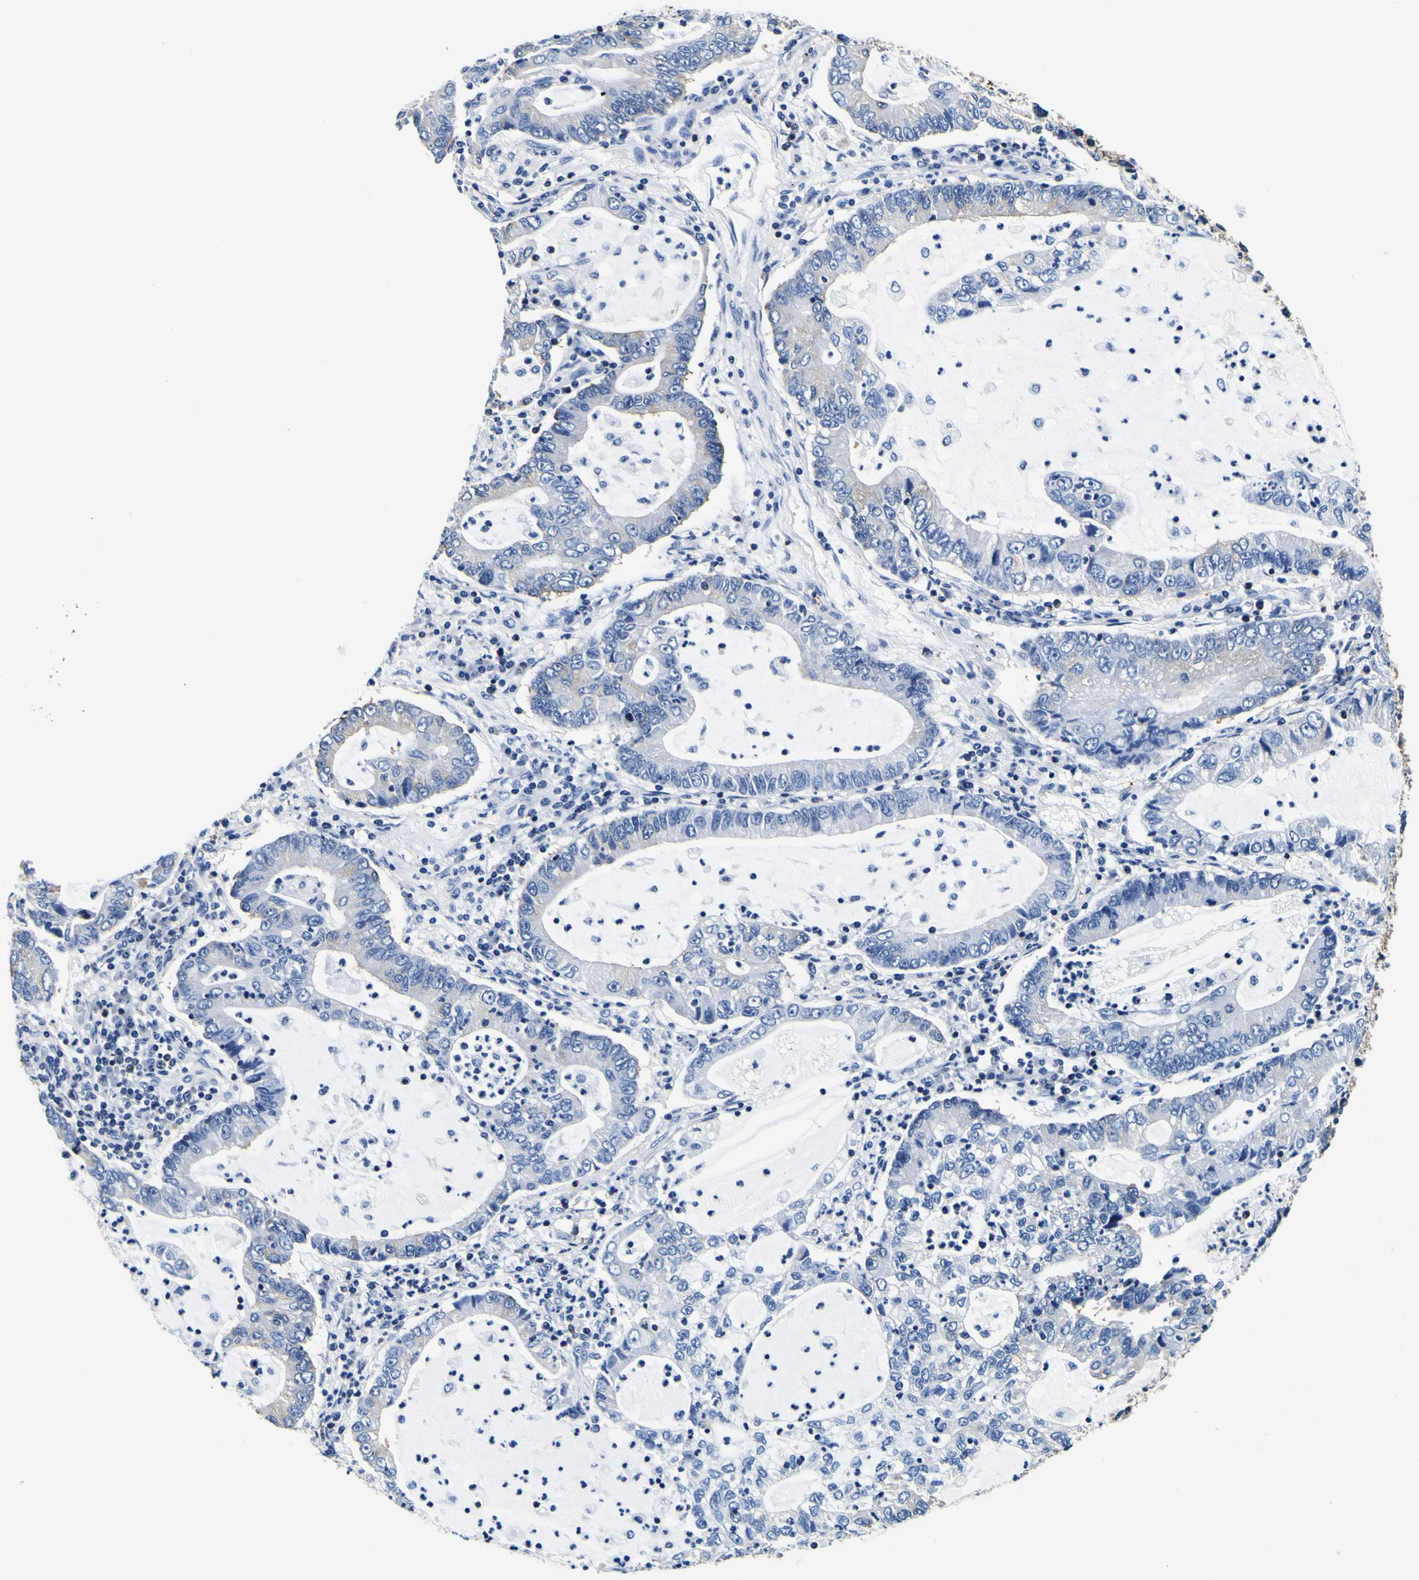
{"staining": {"intensity": "negative", "quantity": "none", "location": "none"}, "tissue": "lung cancer", "cell_type": "Tumor cells", "image_type": "cancer", "snomed": [{"axis": "morphology", "description": "Adenocarcinoma, NOS"}, {"axis": "topography", "description": "Lung"}], "caption": "A micrograph of lung cancer (adenocarcinoma) stained for a protein displays no brown staining in tumor cells.", "gene": "TUBA1B", "patient": {"sex": "female", "age": 51}}